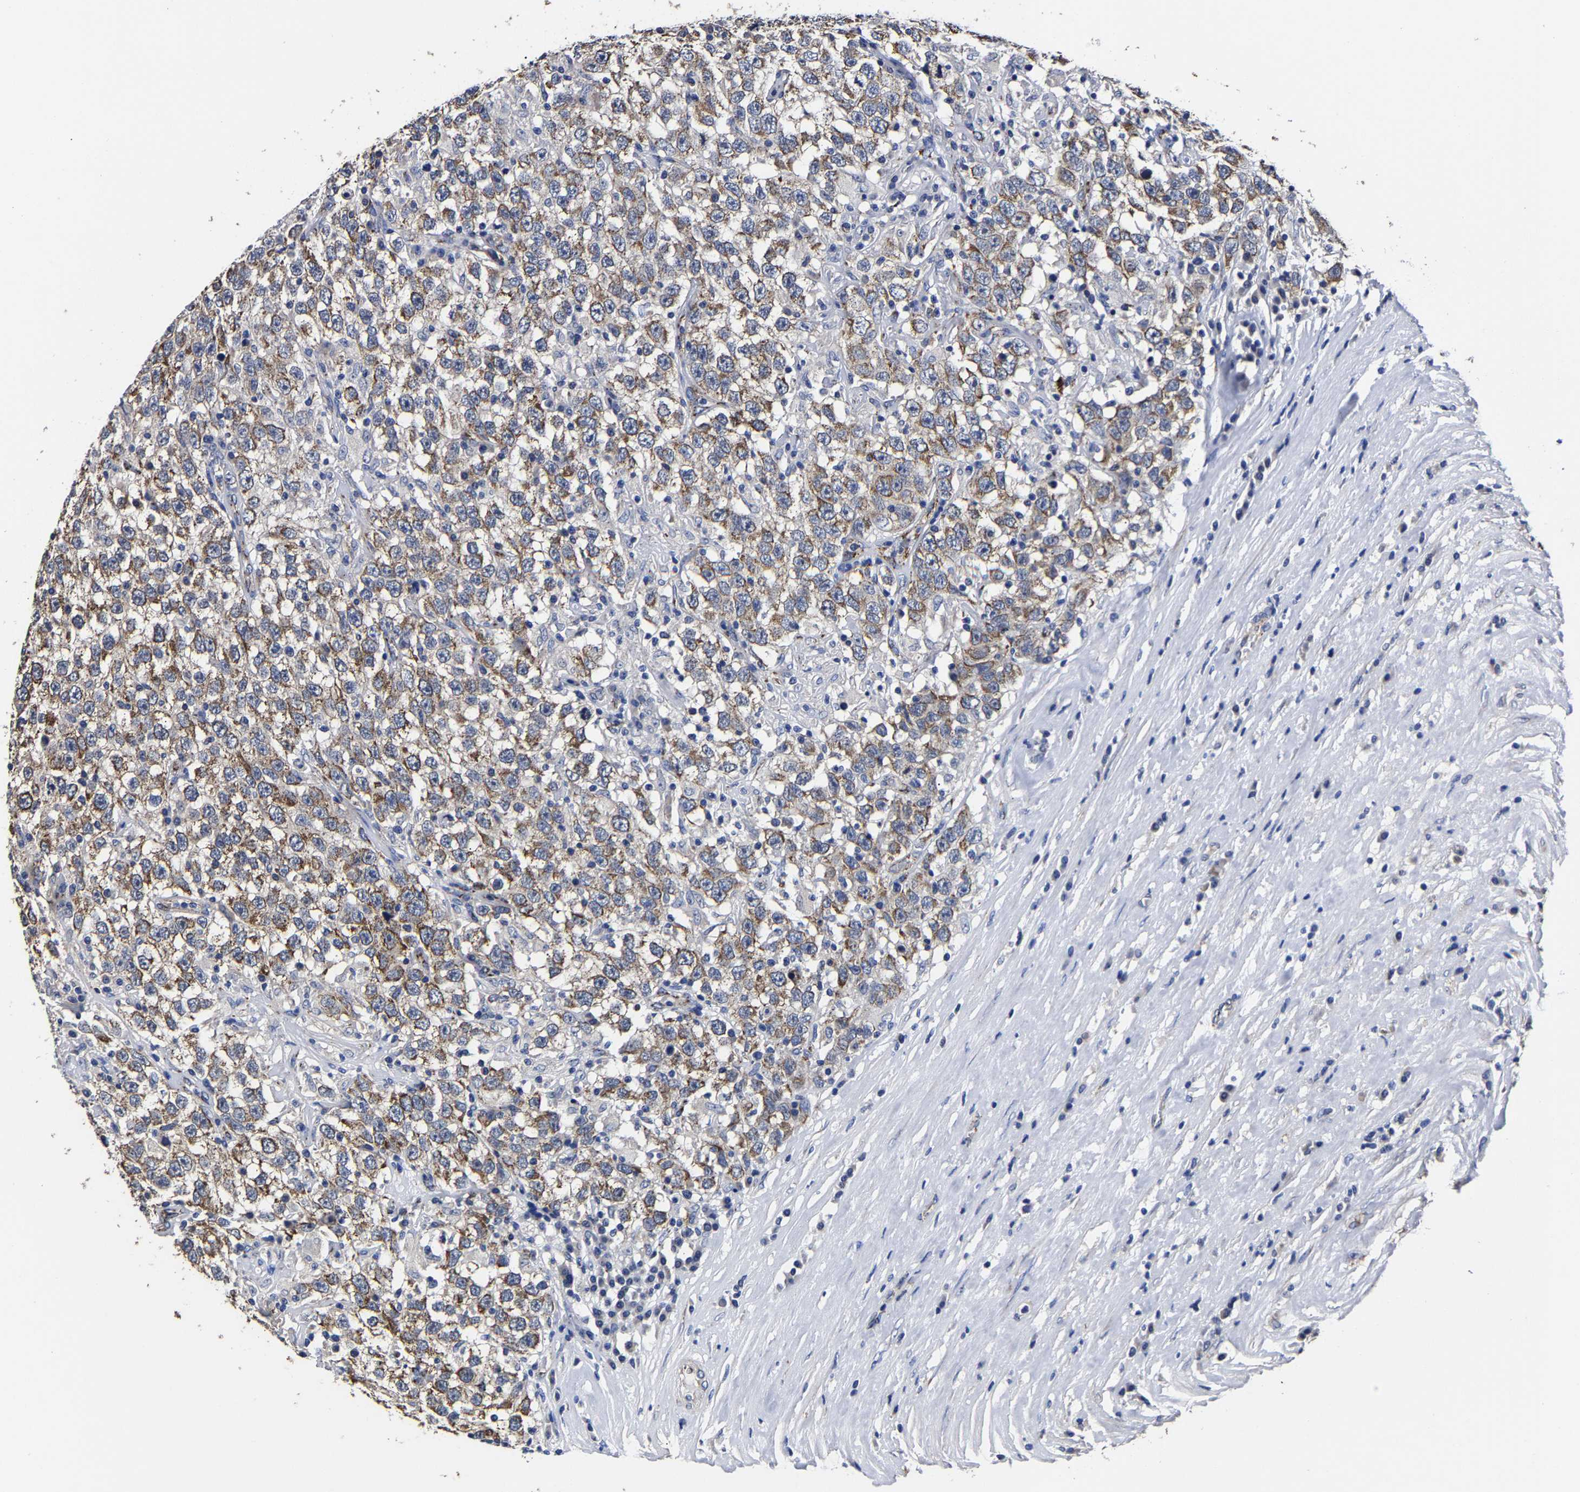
{"staining": {"intensity": "moderate", "quantity": ">75%", "location": "cytoplasmic/membranous"}, "tissue": "testis cancer", "cell_type": "Tumor cells", "image_type": "cancer", "snomed": [{"axis": "morphology", "description": "Seminoma, NOS"}, {"axis": "topography", "description": "Testis"}], "caption": "Seminoma (testis) stained with a protein marker reveals moderate staining in tumor cells.", "gene": "AASS", "patient": {"sex": "male", "age": 41}}